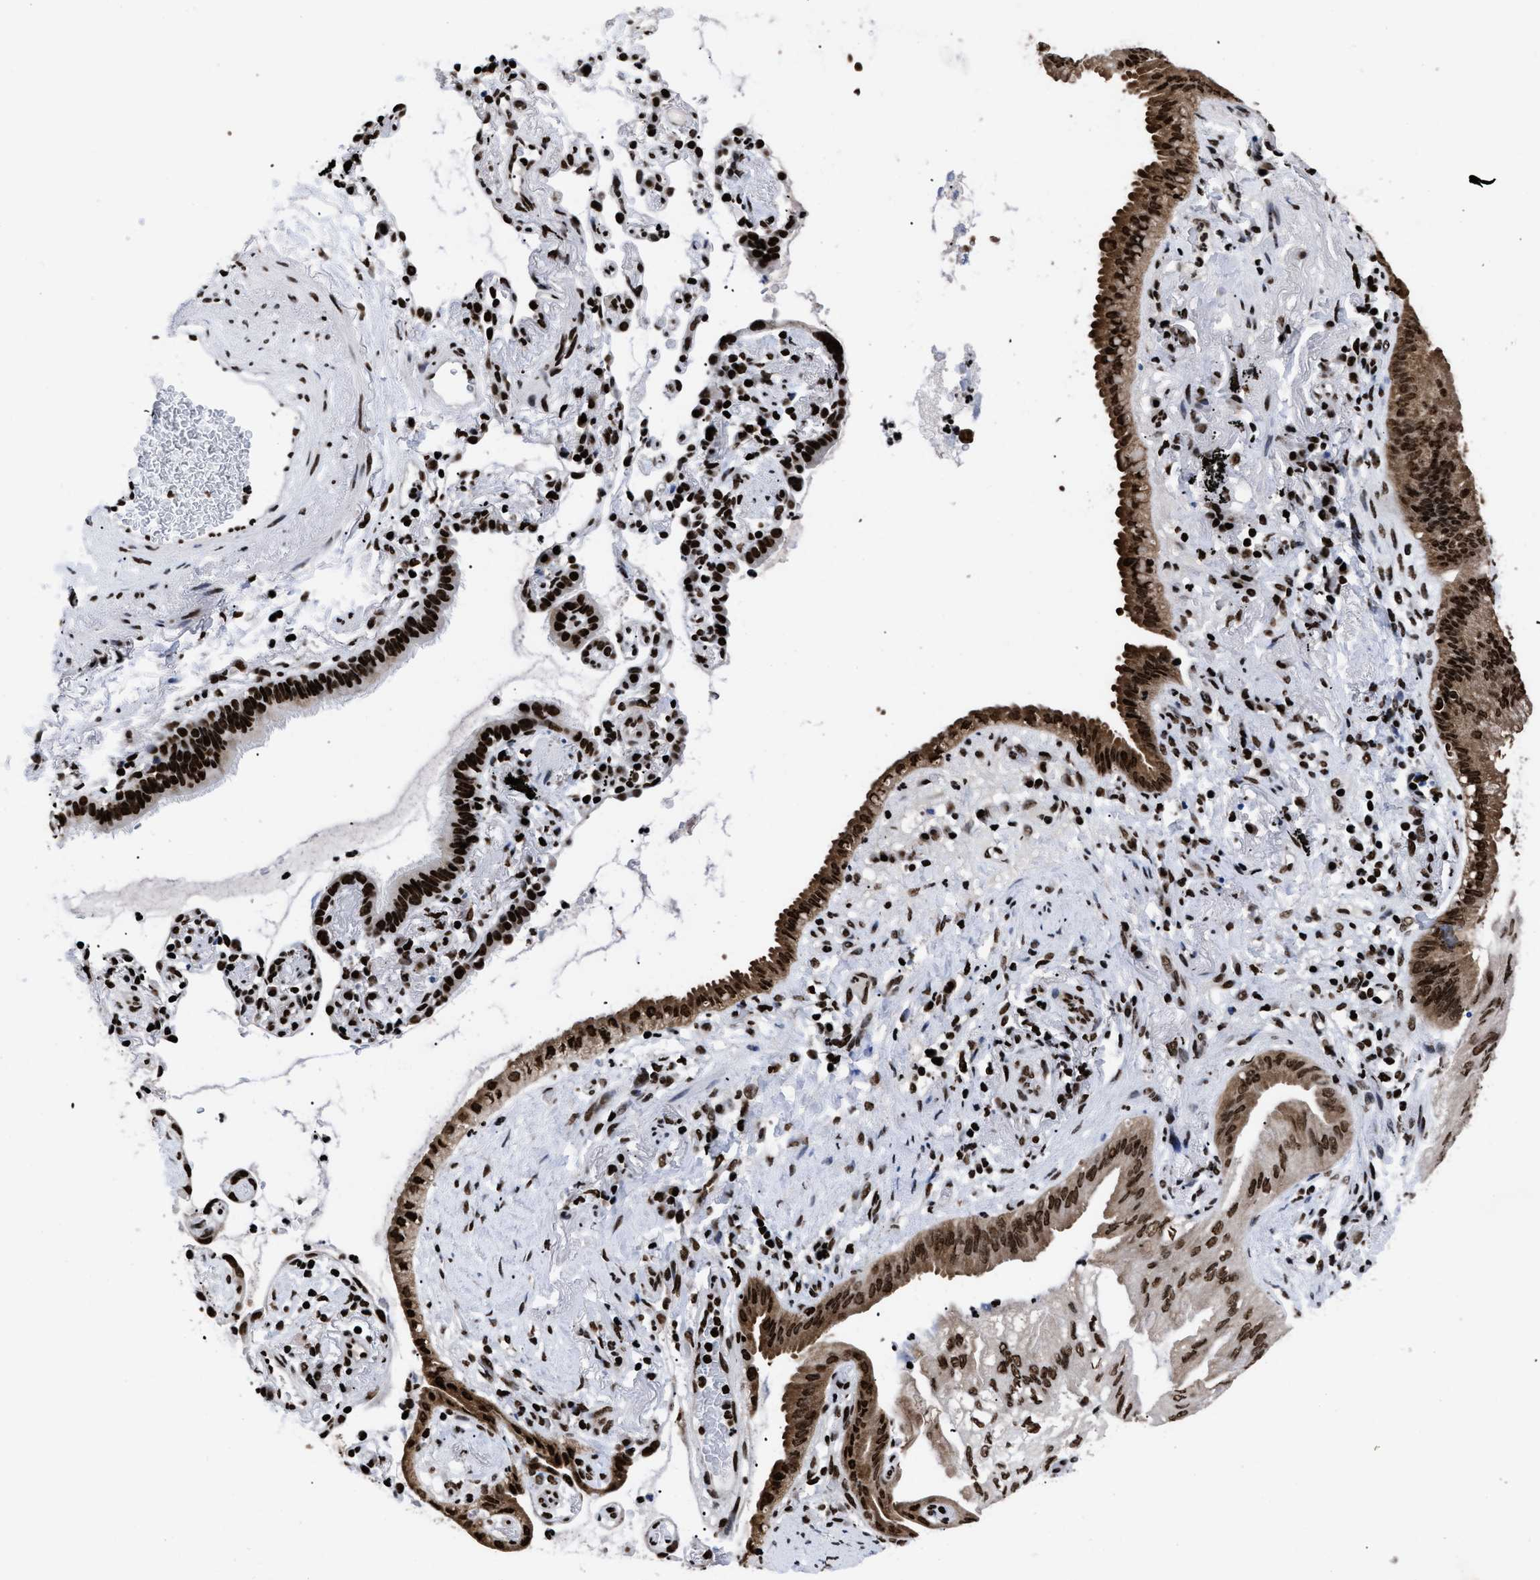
{"staining": {"intensity": "strong", "quantity": ">75%", "location": "cytoplasmic/membranous,nuclear"}, "tissue": "lung cancer", "cell_type": "Tumor cells", "image_type": "cancer", "snomed": [{"axis": "morphology", "description": "Normal tissue, NOS"}, {"axis": "morphology", "description": "Adenocarcinoma, NOS"}, {"axis": "topography", "description": "Bronchus"}, {"axis": "topography", "description": "Lung"}], "caption": "Immunohistochemical staining of human lung adenocarcinoma shows strong cytoplasmic/membranous and nuclear protein expression in approximately >75% of tumor cells.", "gene": "CALHM3", "patient": {"sex": "female", "age": 70}}